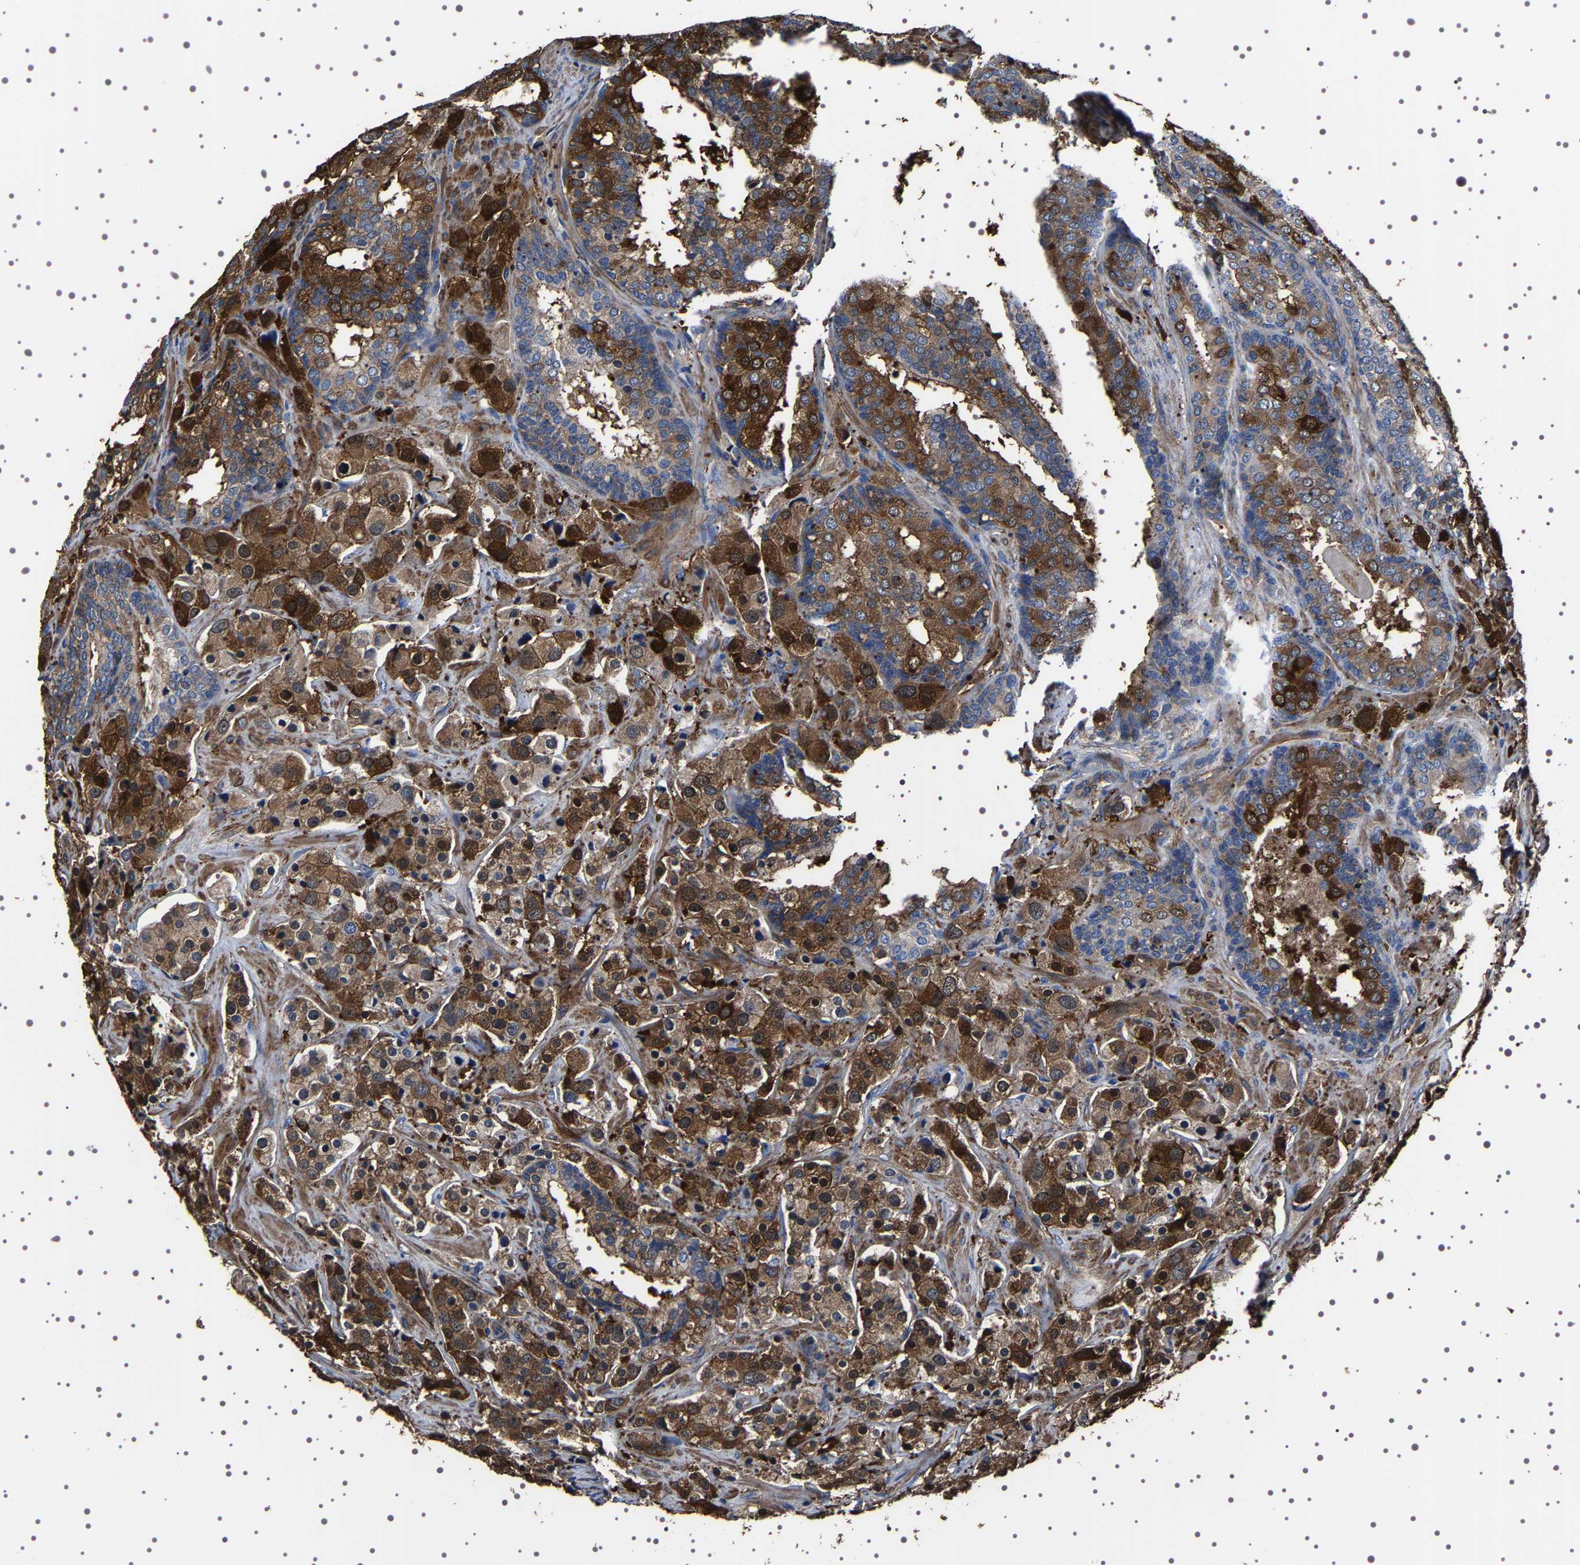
{"staining": {"intensity": "moderate", "quantity": ">75%", "location": "cytoplasmic/membranous,nuclear"}, "tissue": "prostate cancer", "cell_type": "Tumor cells", "image_type": "cancer", "snomed": [{"axis": "morphology", "description": "Adenocarcinoma, Medium grade"}, {"axis": "topography", "description": "Prostate"}], "caption": "Immunohistochemical staining of human prostate medium-grade adenocarcinoma demonstrates moderate cytoplasmic/membranous and nuclear protein staining in about >75% of tumor cells. (DAB (3,3'-diaminobenzidine) = brown stain, brightfield microscopy at high magnification).", "gene": "WDR1", "patient": {"sex": "male", "age": 70}}